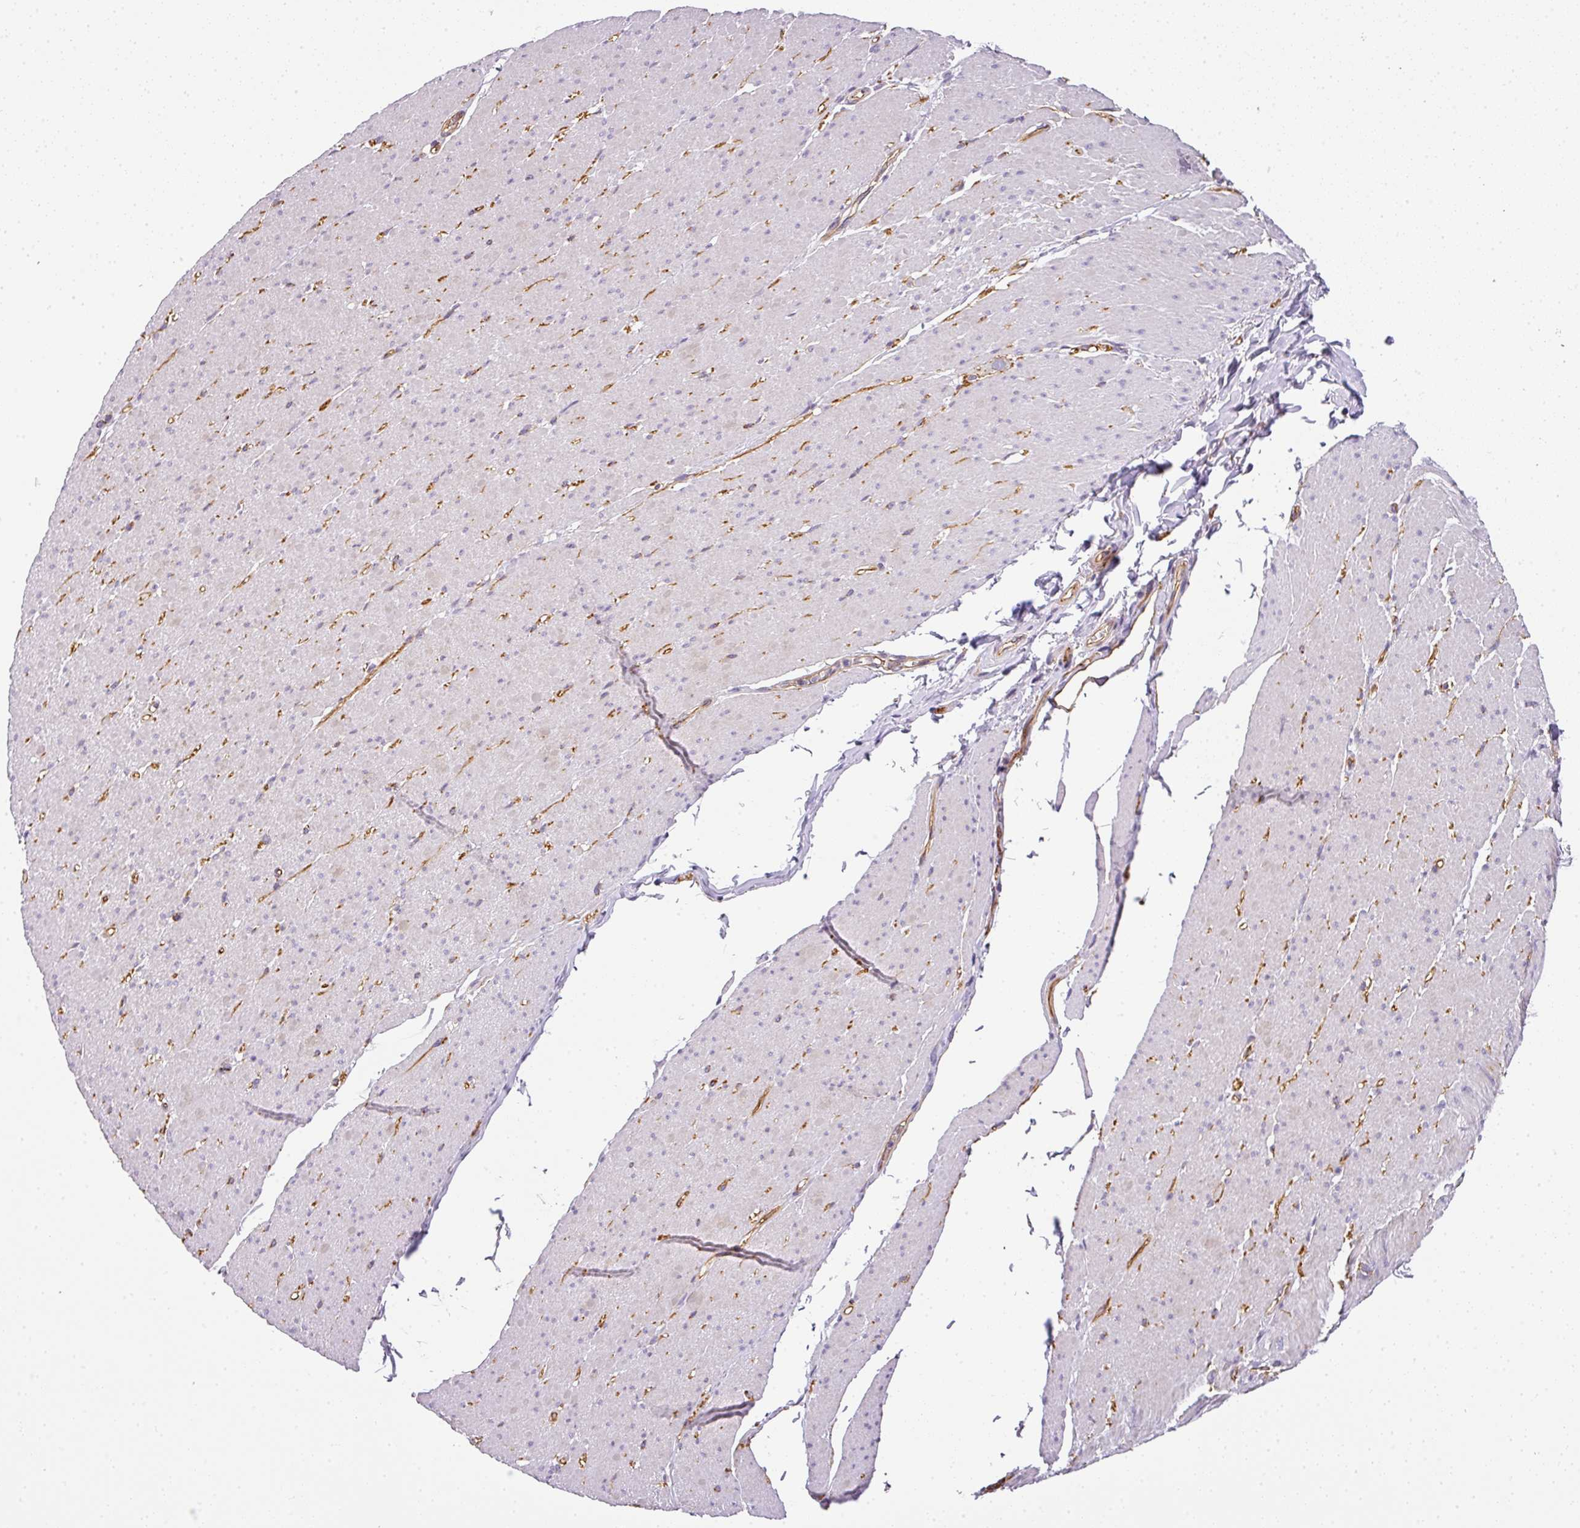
{"staining": {"intensity": "negative", "quantity": "none", "location": "none"}, "tissue": "smooth muscle", "cell_type": "Smooth muscle cells", "image_type": "normal", "snomed": [{"axis": "morphology", "description": "Normal tissue, NOS"}, {"axis": "topography", "description": "Smooth muscle"}, {"axis": "topography", "description": "Rectum"}], "caption": "A histopathology image of human smooth muscle is negative for staining in smooth muscle cells. (IHC, brightfield microscopy, high magnification).", "gene": "OR11H4", "patient": {"sex": "male", "age": 53}}